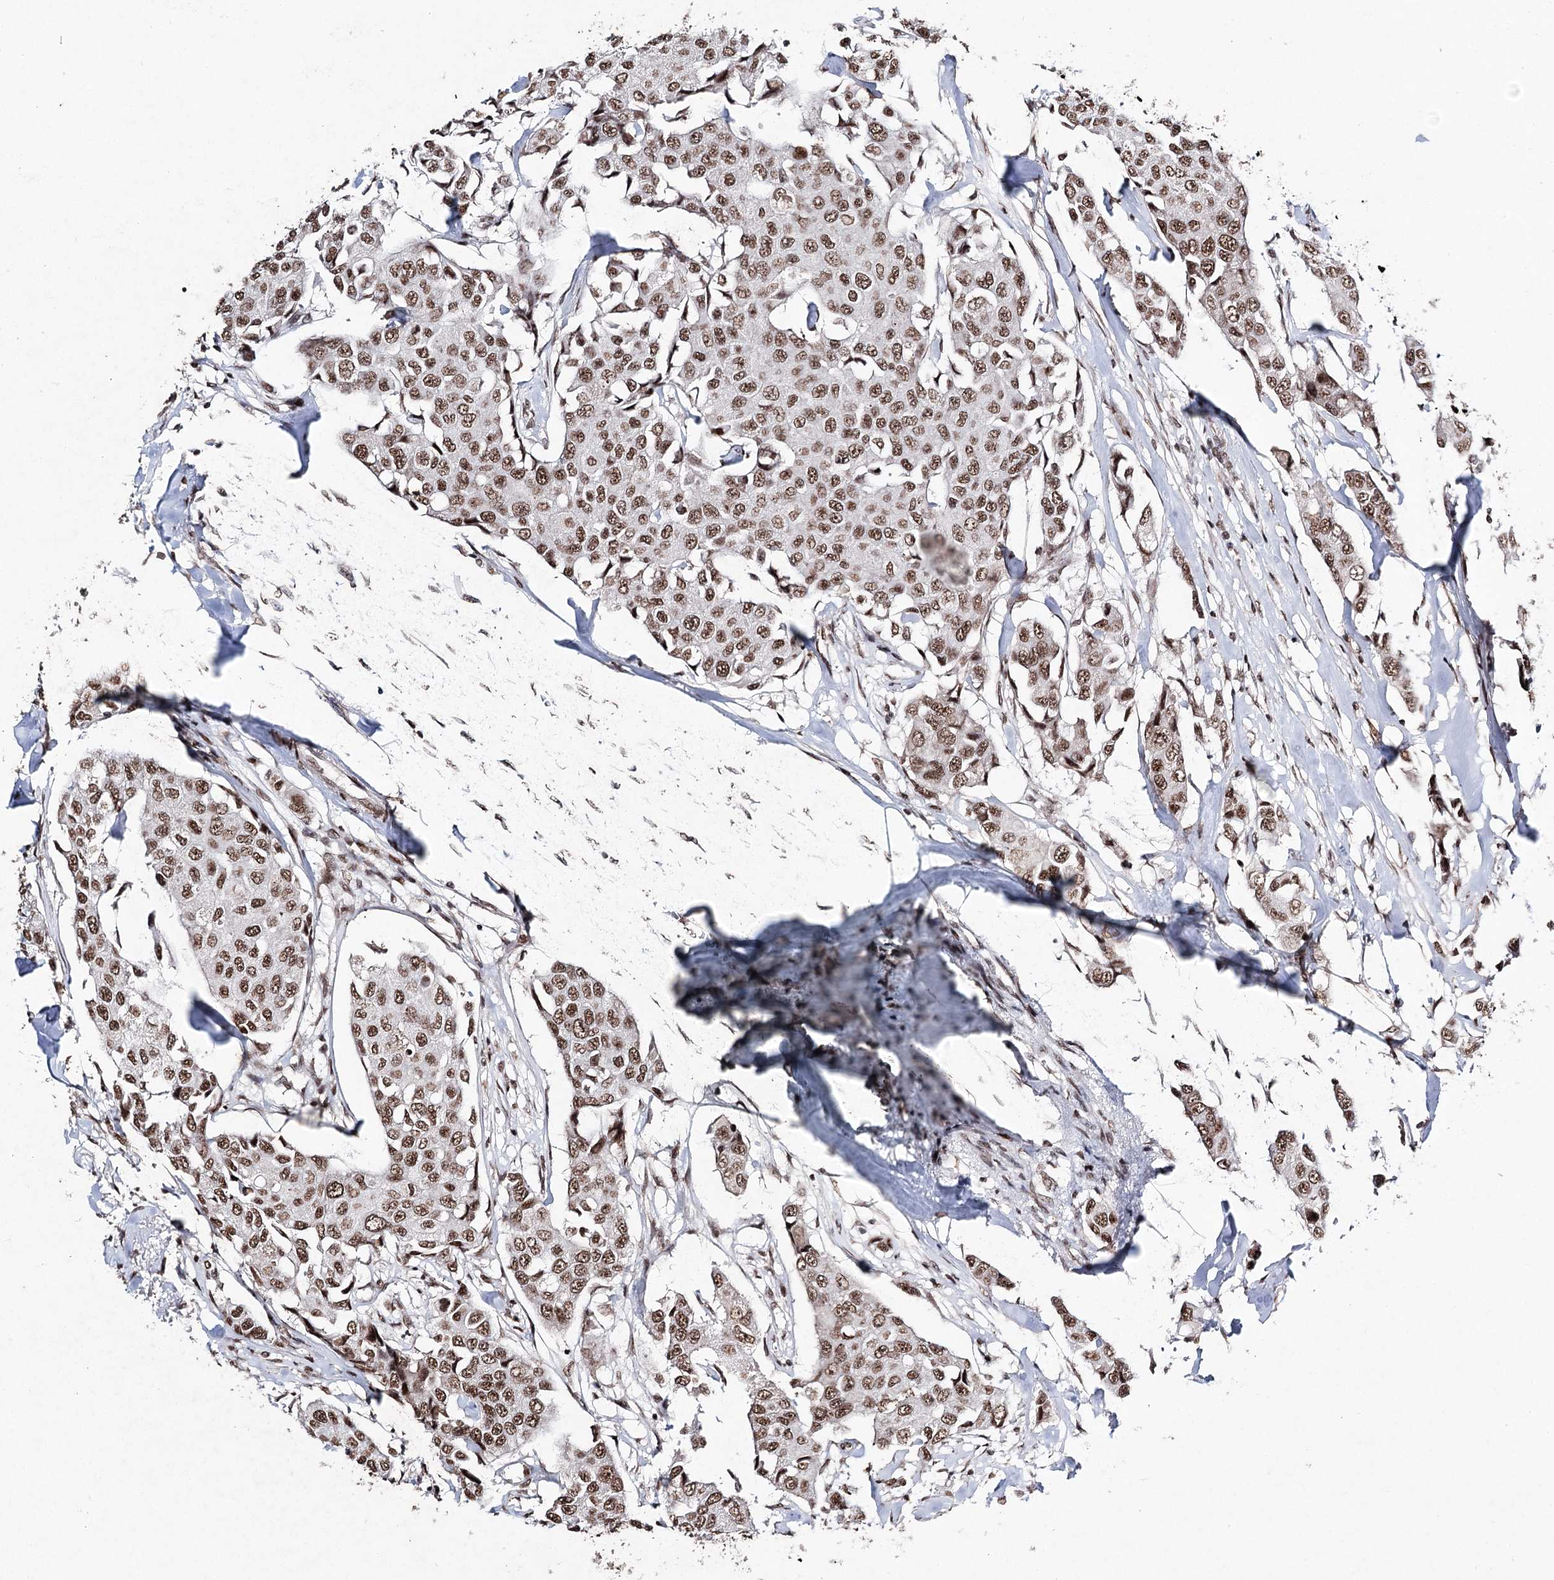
{"staining": {"intensity": "moderate", "quantity": ">75%", "location": "nuclear"}, "tissue": "breast cancer", "cell_type": "Tumor cells", "image_type": "cancer", "snomed": [{"axis": "morphology", "description": "Duct carcinoma"}, {"axis": "topography", "description": "Breast"}], "caption": "High-magnification brightfield microscopy of intraductal carcinoma (breast) stained with DAB (brown) and counterstained with hematoxylin (blue). tumor cells exhibit moderate nuclear staining is appreciated in approximately>75% of cells. The staining was performed using DAB (3,3'-diaminobenzidine) to visualize the protein expression in brown, while the nuclei were stained in blue with hematoxylin (Magnification: 20x).", "gene": "PDCD4", "patient": {"sex": "female", "age": 80}}